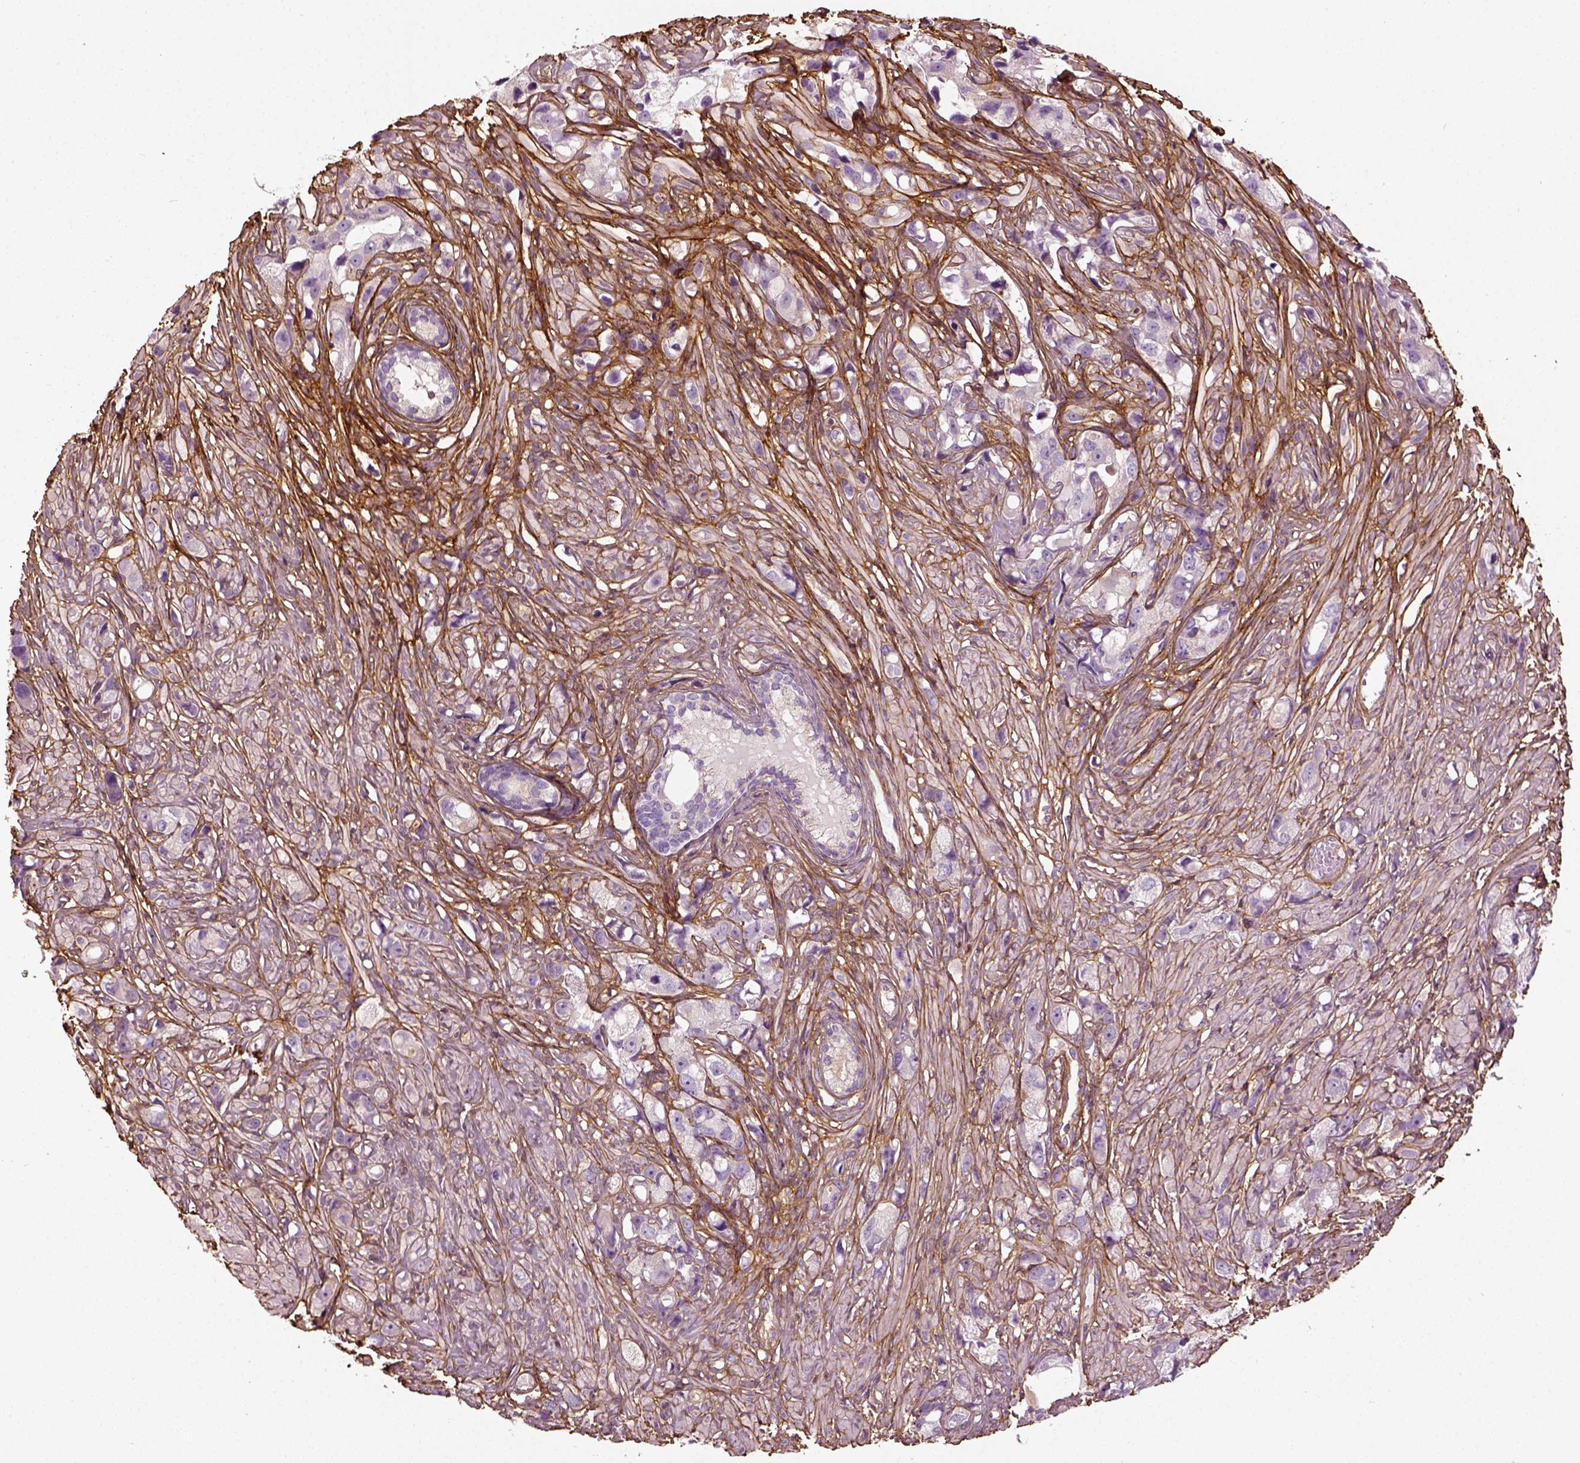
{"staining": {"intensity": "negative", "quantity": "none", "location": "none"}, "tissue": "prostate cancer", "cell_type": "Tumor cells", "image_type": "cancer", "snomed": [{"axis": "morphology", "description": "Adenocarcinoma, High grade"}, {"axis": "topography", "description": "Prostate"}], "caption": "An immunohistochemistry (IHC) micrograph of prostate adenocarcinoma (high-grade) is shown. There is no staining in tumor cells of prostate adenocarcinoma (high-grade).", "gene": "COL6A2", "patient": {"sex": "male", "age": 75}}